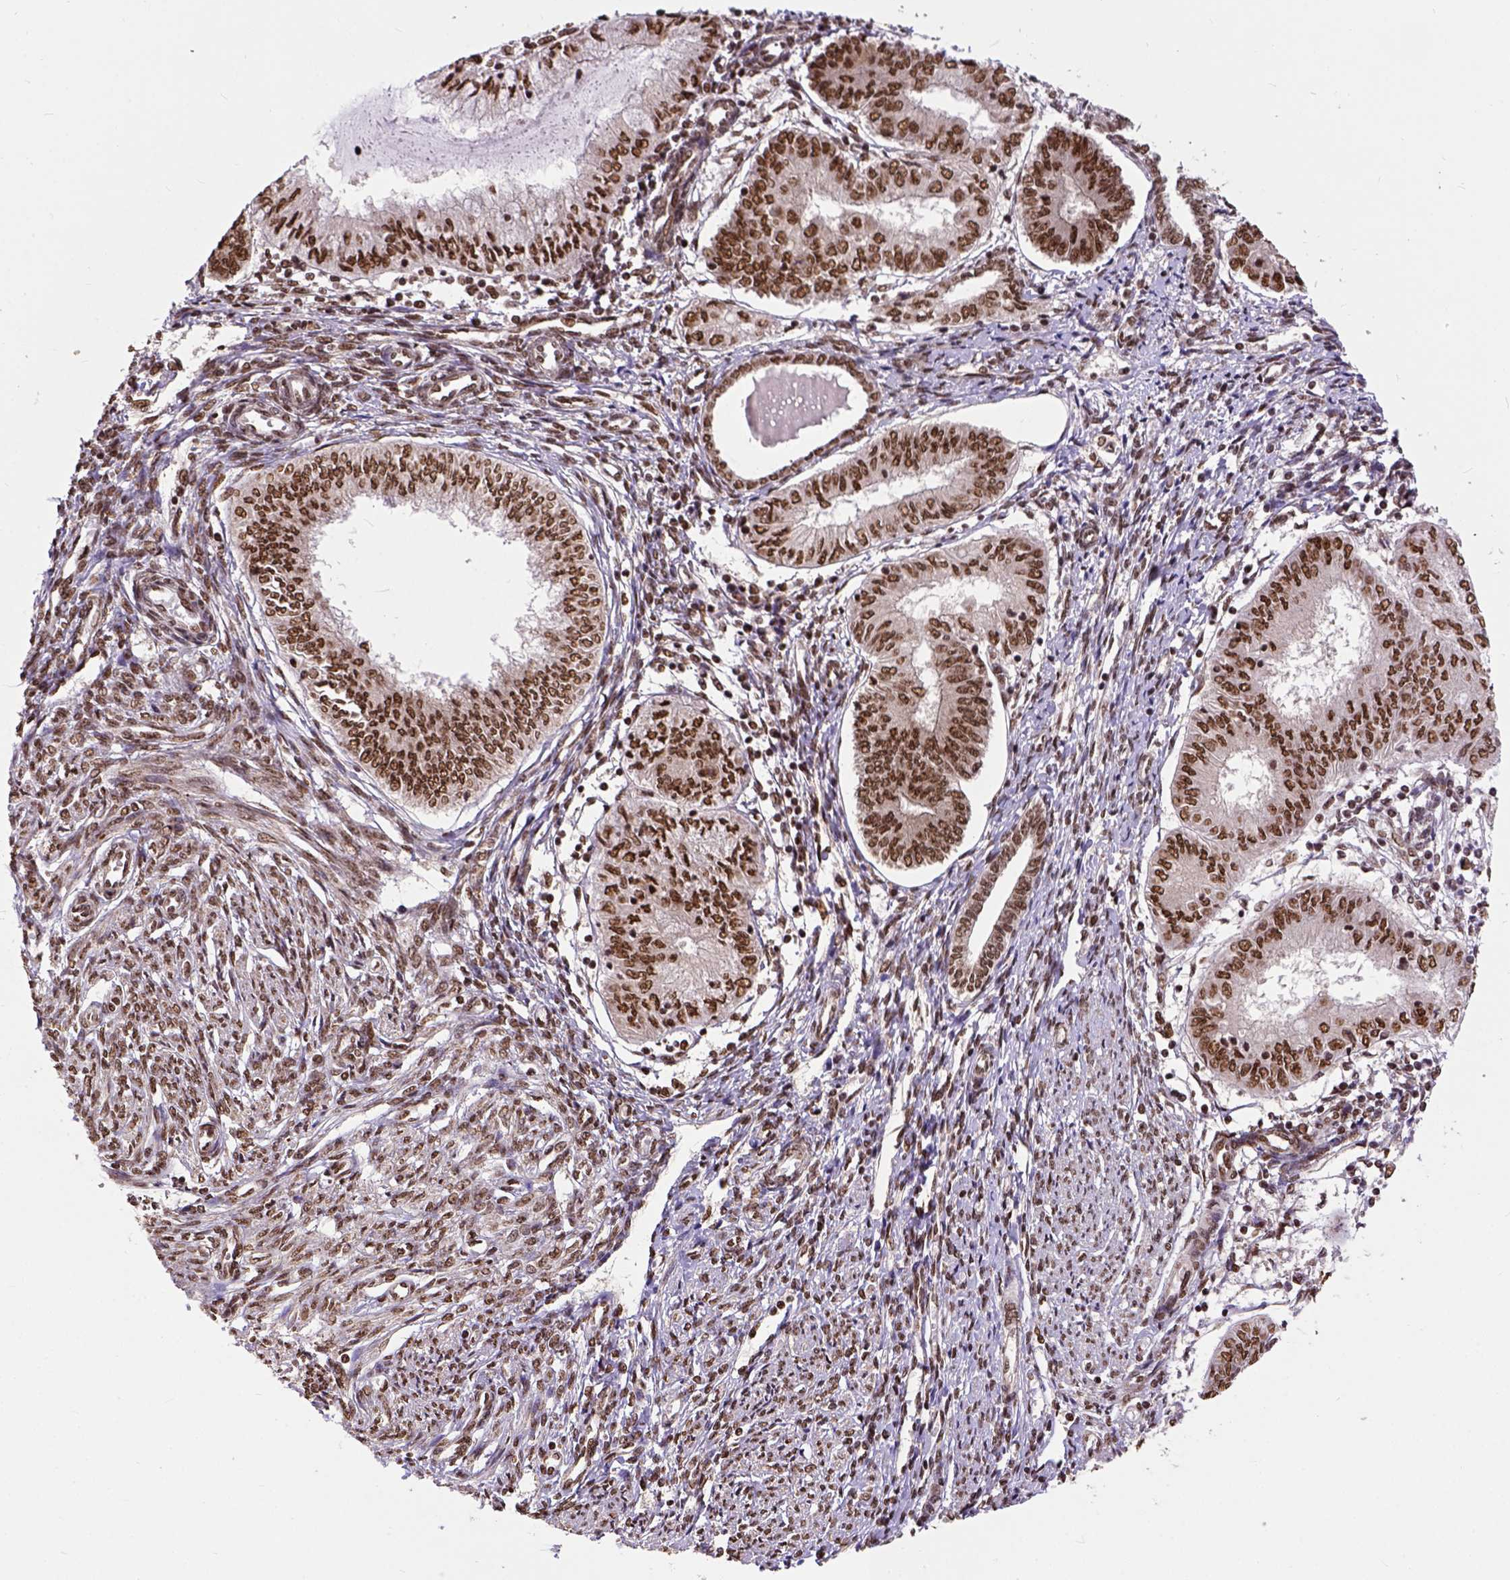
{"staining": {"intensity": "moderate", "quantity": ">75%", "location": "nuclear"}, "tissue": "endometrial cancer", "cell_type": "Tumor cells", "image_type": "cancer", "snomed": [{"axis": "morphology", "description": "Adenocarcinoma, NOS"}, {"axis": "topography", "description": "Endometrium"}], "caption": "Approximately >75% of tumor cells in human endometrial cancer show moderate nuclear protein positivity as visualized by brown immunohistochemical staining.", "gene": "NACC1", "patient": {"sex": "female", "age": 68}}